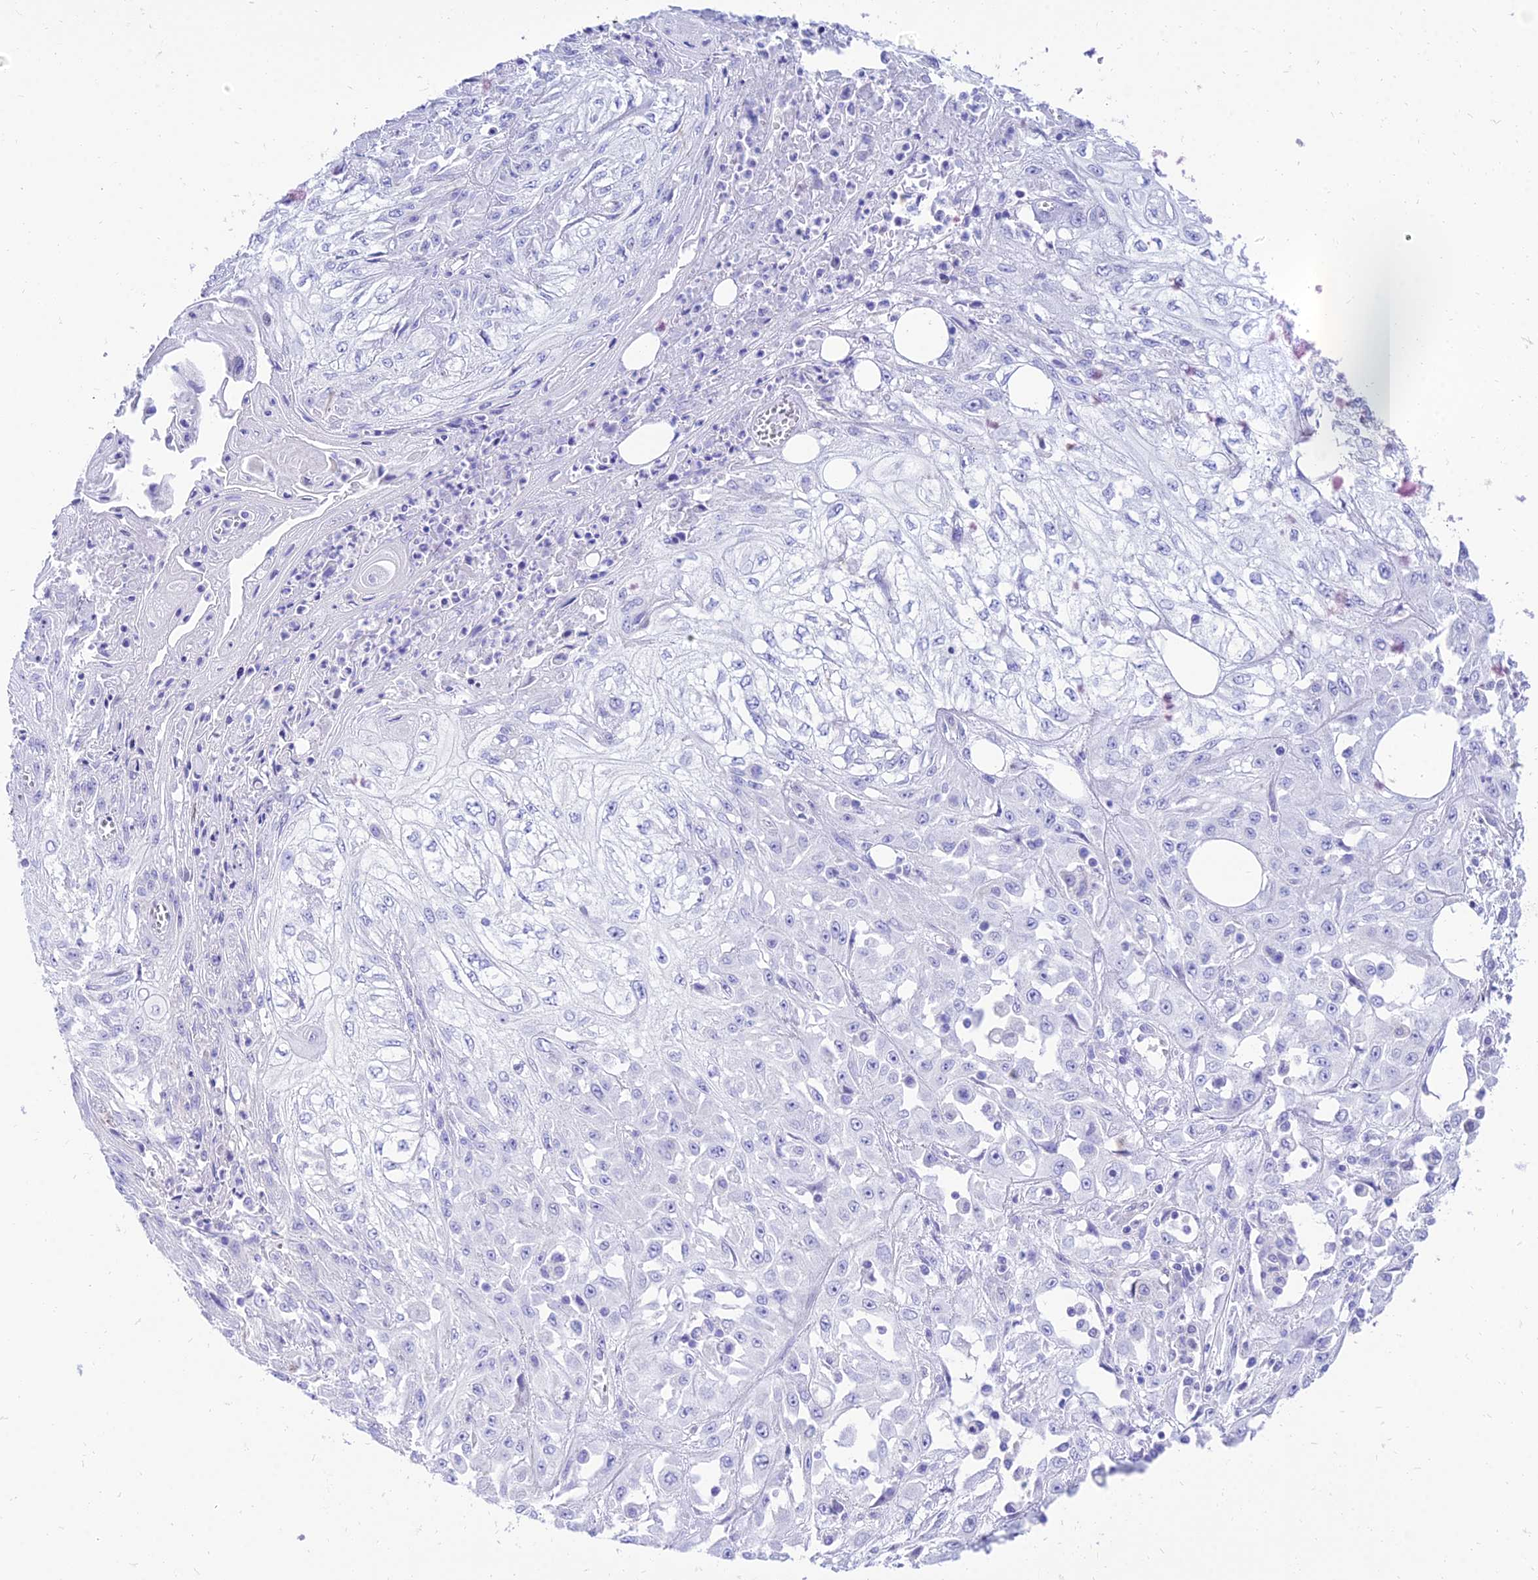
{"staining": {"intensity": "negative", "quantity": "none", "location": "none"}, "tissue": "skin cancer", "cell_type": "Tumor cells", "image_type": "cancer", "snomed": [{"axis": "morphology", "description": "Squamous cell carcinoma, NOS"}, {"axis": "morphology", "description": "Squamous cell carcinoma, metastatic, NOS"}, {"axis": "topography", "description": "Skin"}, {"axis": "topography", "description": "Lymph node"}], "caption": "This is an IHC micrograph of squamous cell carcinoma (skin). There is no positivity in tumor cells.", "gene": "TAC3", "patient": {"sex": "male", "age": 75}}